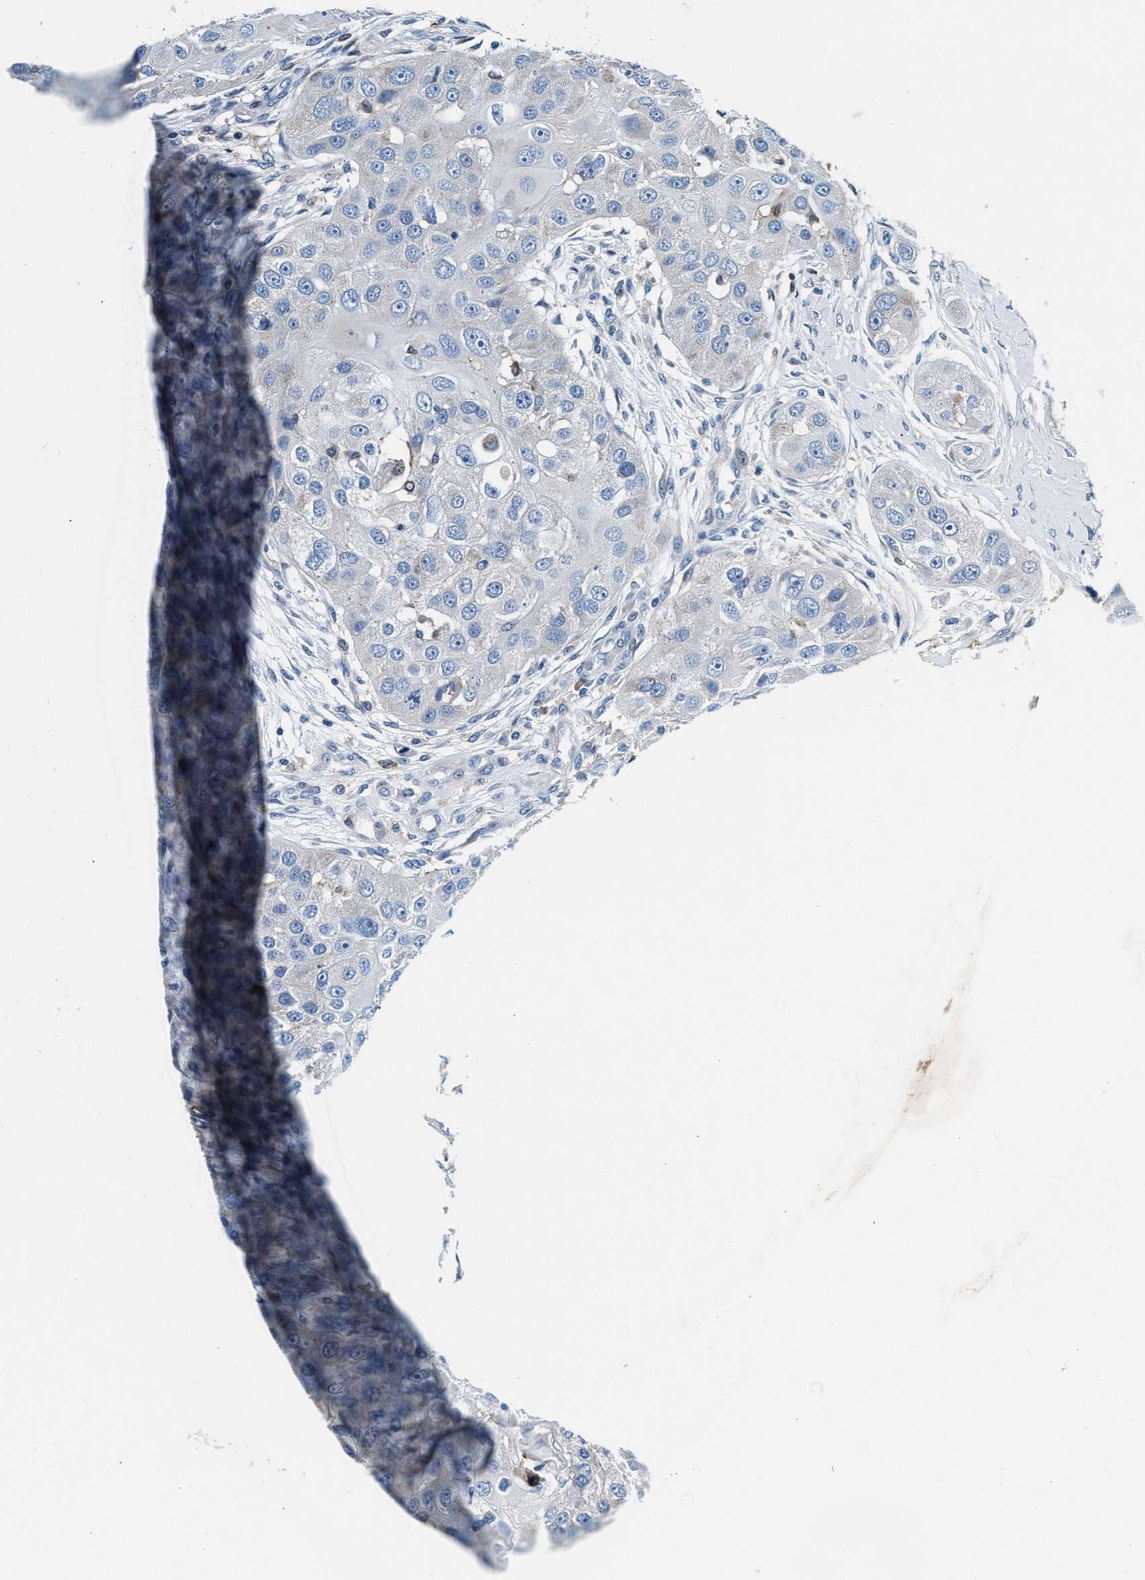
{"staining": {"intensity": "negative", "quantity": "none", "location": "none"}, "tissue": "head and neck cancer", "cell_type": "Tumor cells", "image_type": "cancer", "snomed": [{"axis": "morphology", "description": "Normal tissue, NOS"}, {"axis": "morphology", "description": "Squamous cell carcinoma, NOS"}, {"axis": "topography", "description": "Skeletal muscle"}, {"axis": "topography", "description": "Head-Neck"}], "caption": "High magnification brightfield microscopy of squamous cell carcinoma (head and neck) stained with DAB (3,3'-diaminobenzidine) (brown) and counterstained with hematoxylin (blue): tumor cells show no significant expression.", "gene": "SLFN11", "patient": {"sex": "male", "age": 51}}